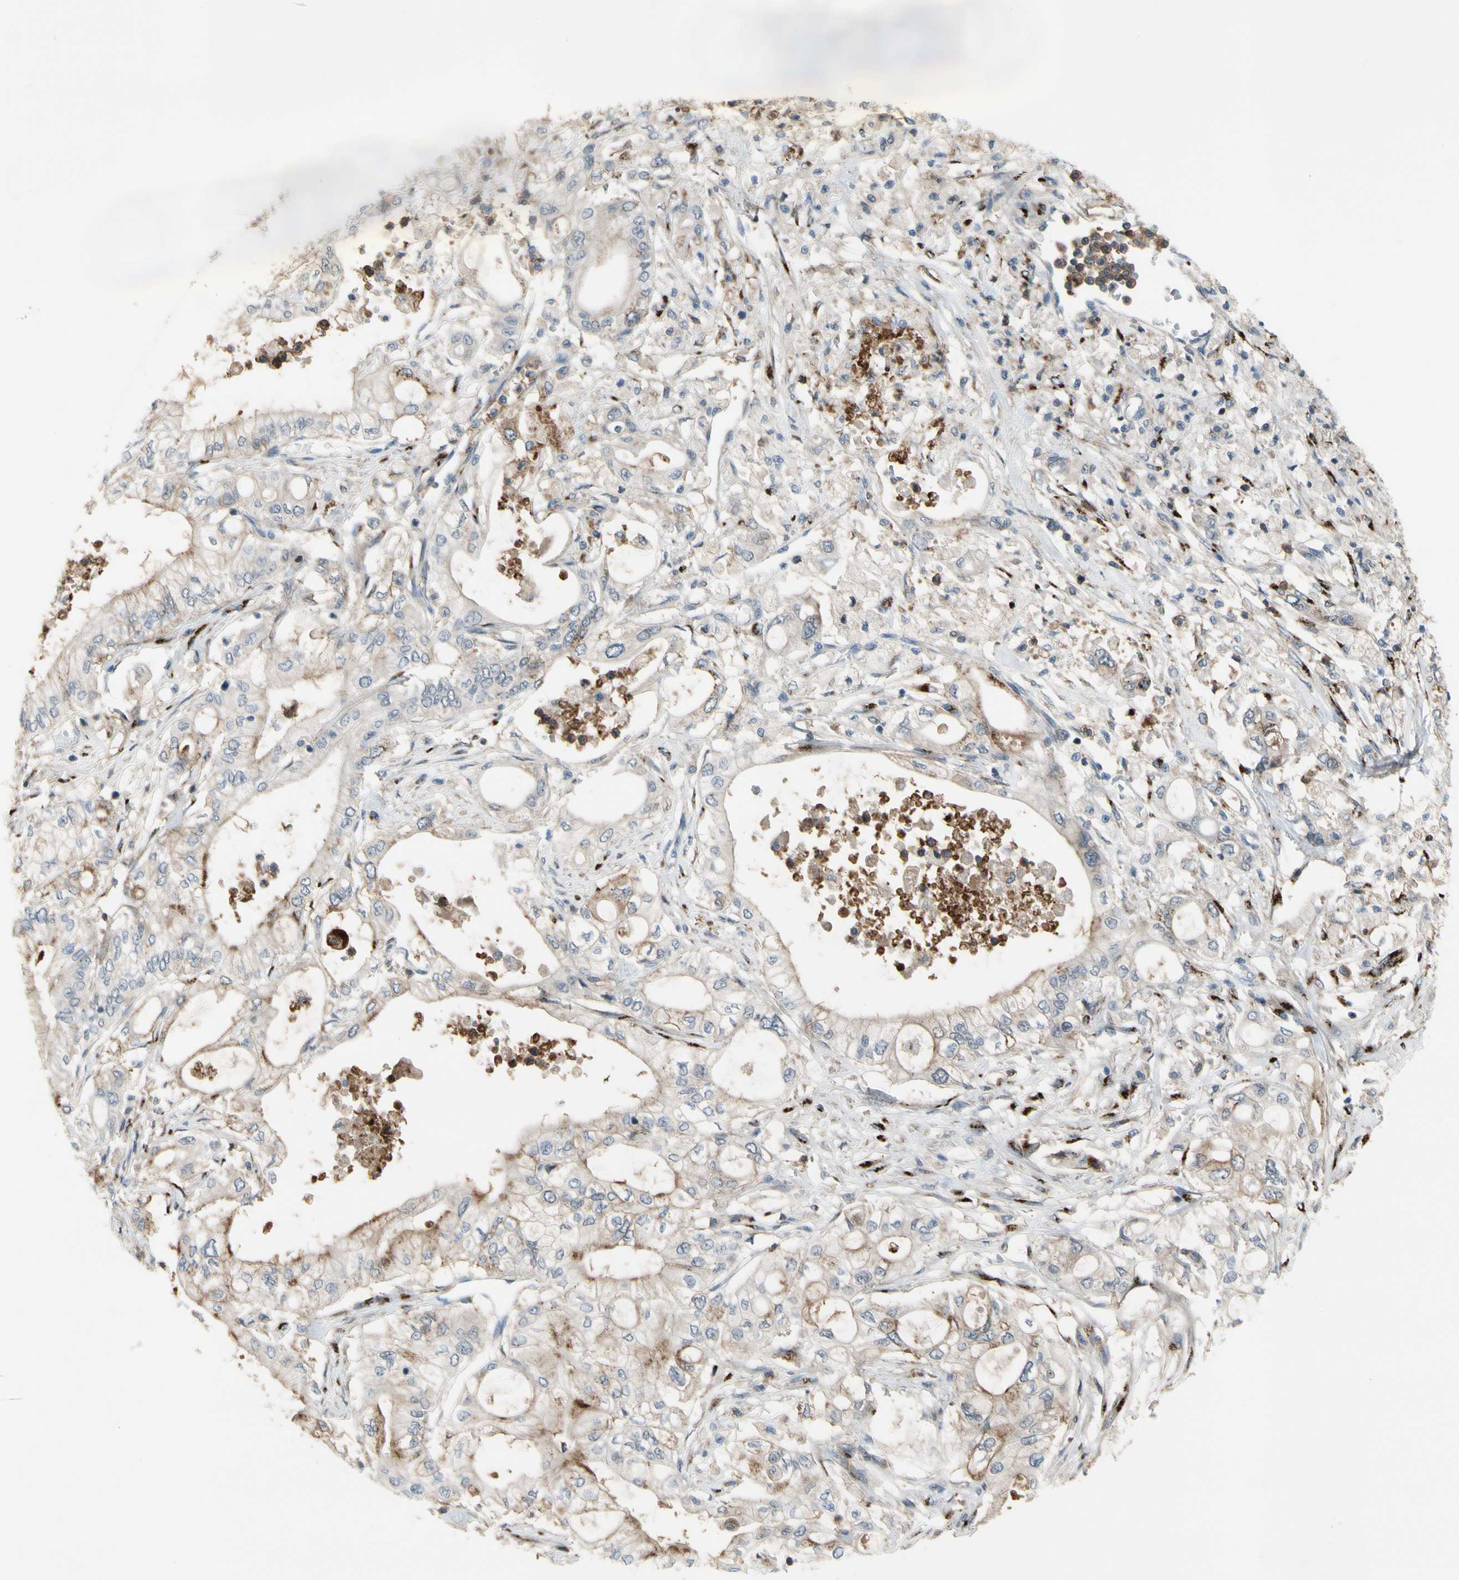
{"staining": {"intensity": "weak", "quantity": "<25%", "location": "cytoplasmic/membranous"}, "tissue": "pancreatic cancer", "cell_type": "Tumor cells", "image_type": "cancer", "snomed": [{"axis": "morphology", "description": "Adenocarcinoma, NOS"}, {"axis": "topography", "description": "Pancreas"}], "caption": "High power microscopy micrograph of an immunohistochemistry micrograph of pancreatic adenocarcinoma, revealing no significant positivity in tumor cells. (DAB (3,3'-diaminobenzidine) immunohistochemistry with hematoxylin counter stain).", "gene": "GALNT5", "patient": {"sex": "male", "age": 79}}